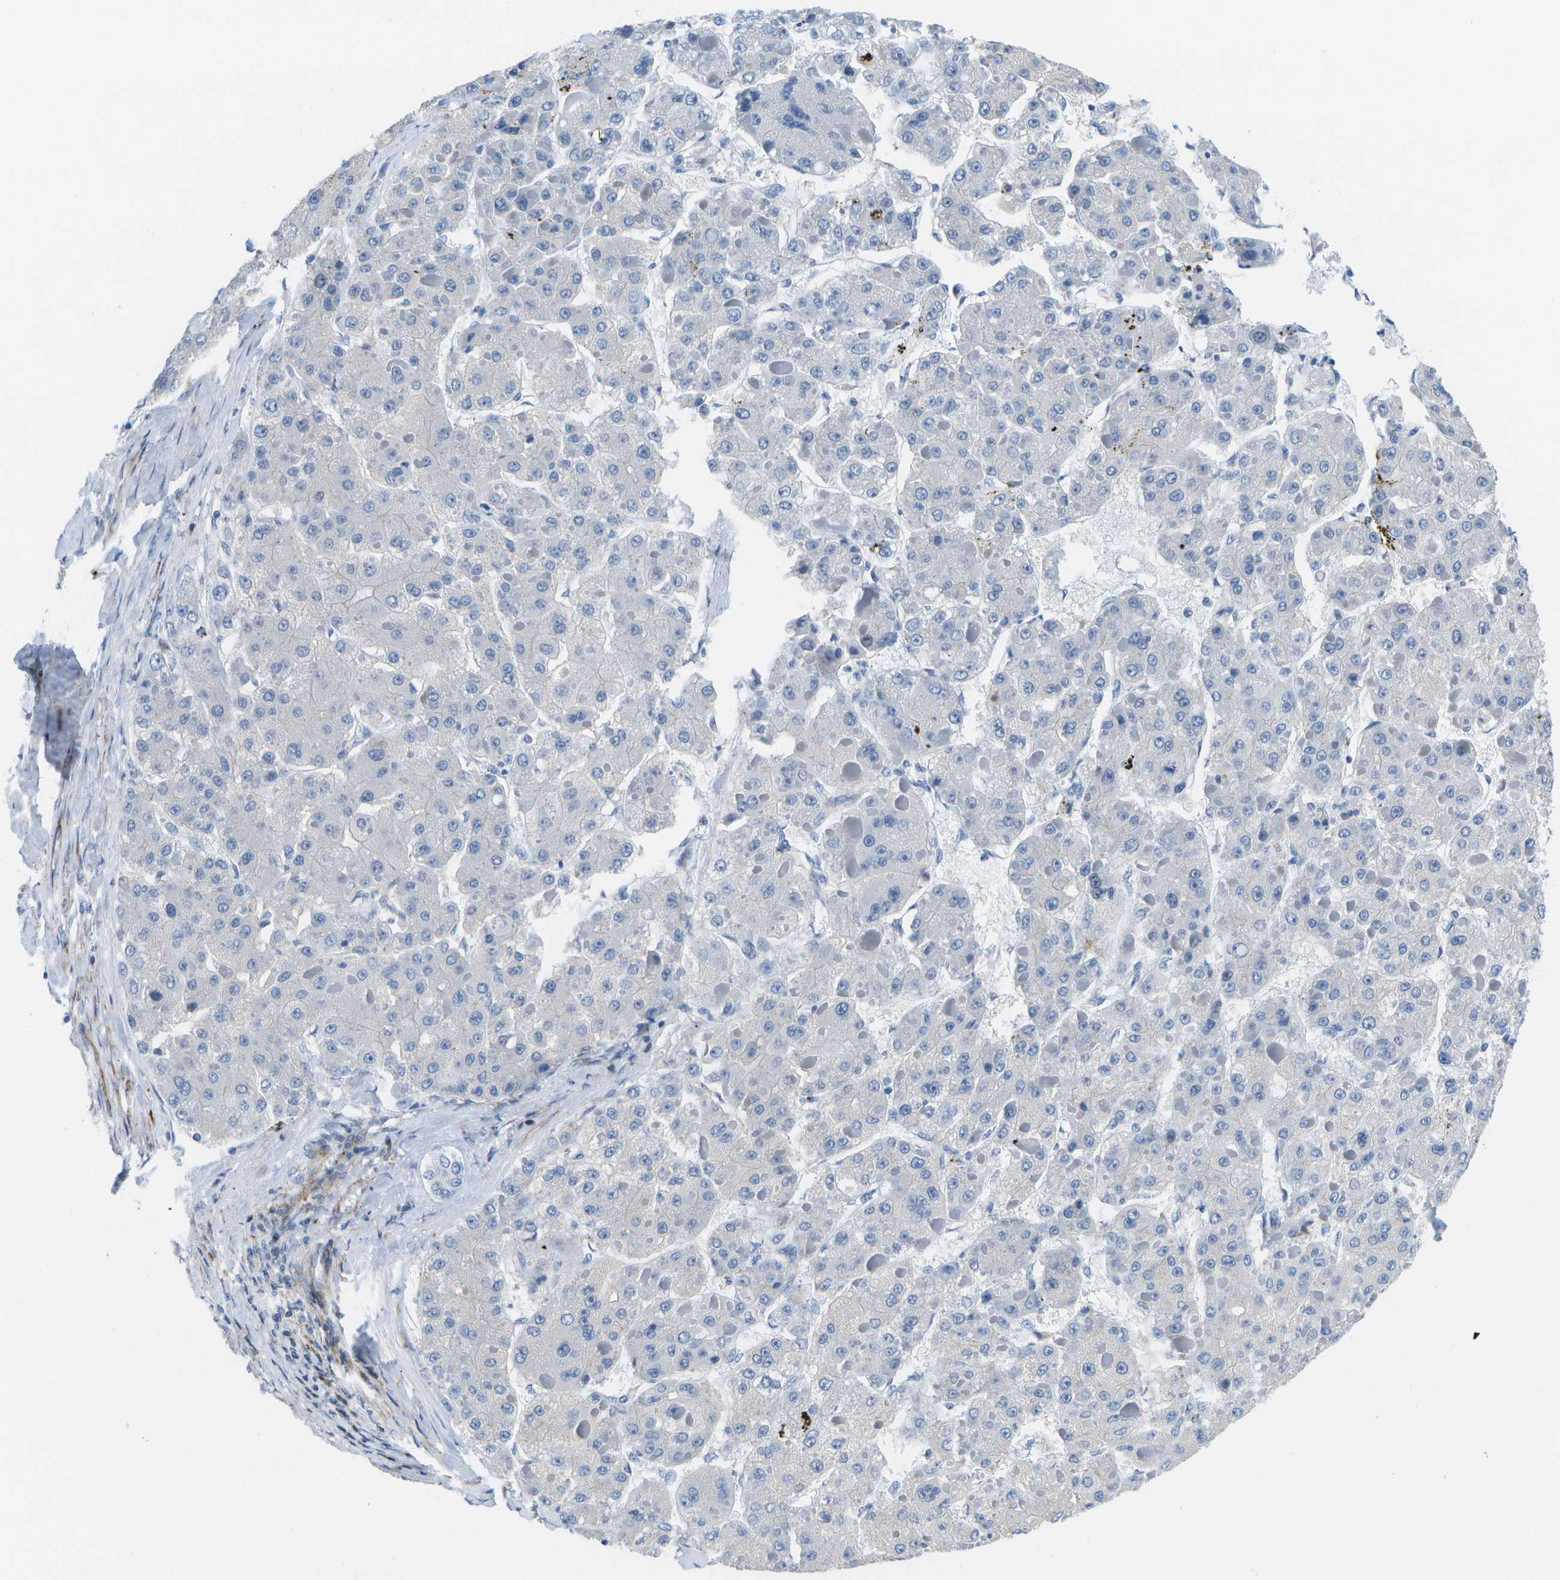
{"staining": {"intensity": "negative", "quantity": "none", "location": "none"}, "tissue": "liver cancer", "cell_type": "Tumor cells", "image_type": "cancer", "snomed": [{"axis": "morphology", "description": "Carcinoma, Hepatocellular, NOS"}, {"axis": "topography", "description": "Liver"}], "caption": "A high-resolution image shows IHC staining of hepatocellular carcinoma (liver), which reveals no significant expression in tumor cells.", "gene": "ADGRG6", "patient": {"sex": "female", "age": 73}}